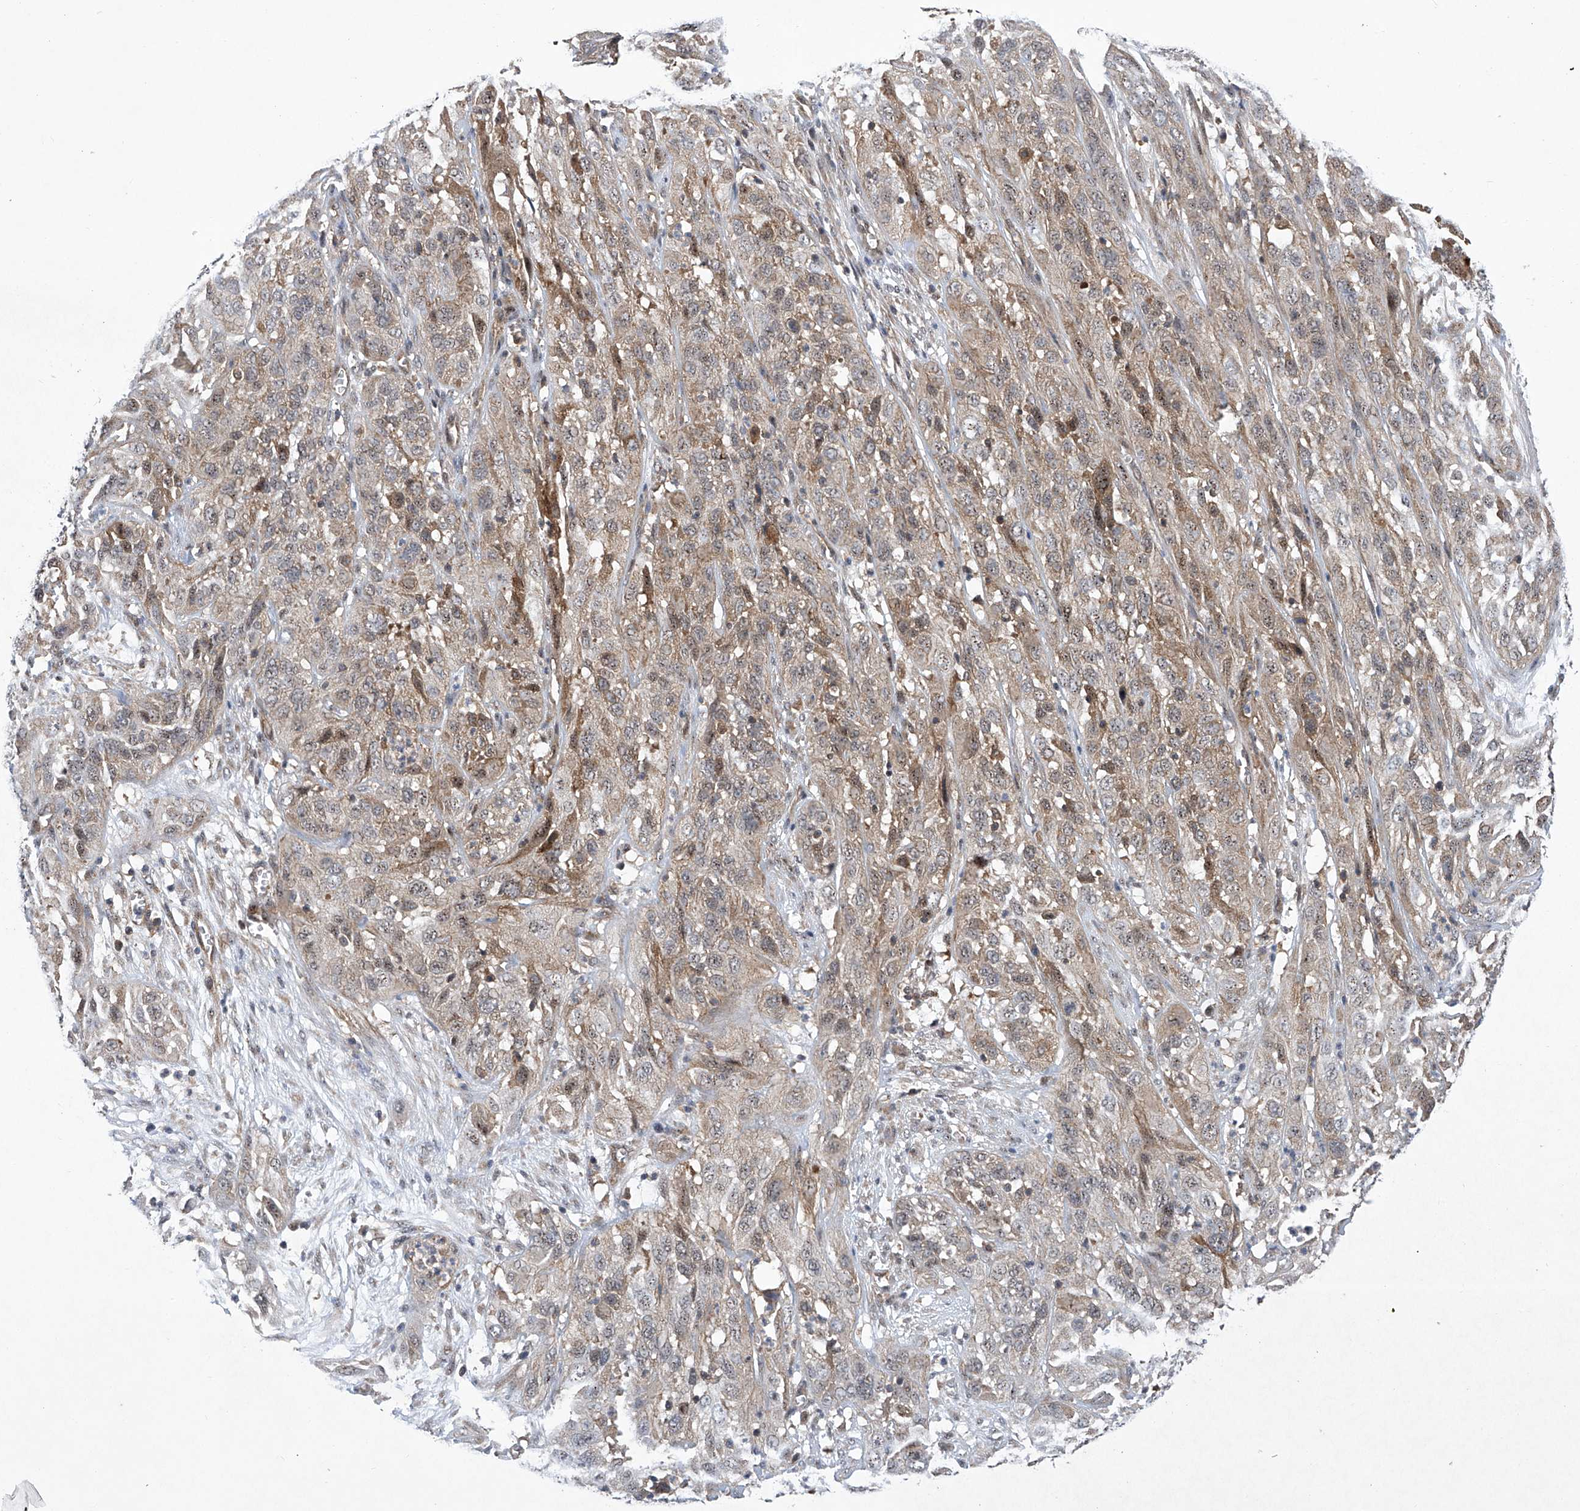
{"staining": {"intensity": "weak", "quantity": "25%-75%", "location": "cytoplasmic/membranous"}, "tissue": "cervical cancer", "cell_type": "Tumor cells", "image_type": "cancer", "snomed": [{"axis": "morphology", "description": "Squamous cell carcinoma, NOS"}, {"axis": "topography", "description": "Cervix"}], "caption": "DAB (3,3'-diaminobenzidine) immunohistochemical staining of human cervical cancer reveals weak cytoplasmic/membranous protein staining in approximately 25%-75% of tumor cells. The protein of interest is shown in brown color, while the nuclei are stained blue.", "gene": "CISH", "patient": {"sex": "female", "age": 32}}